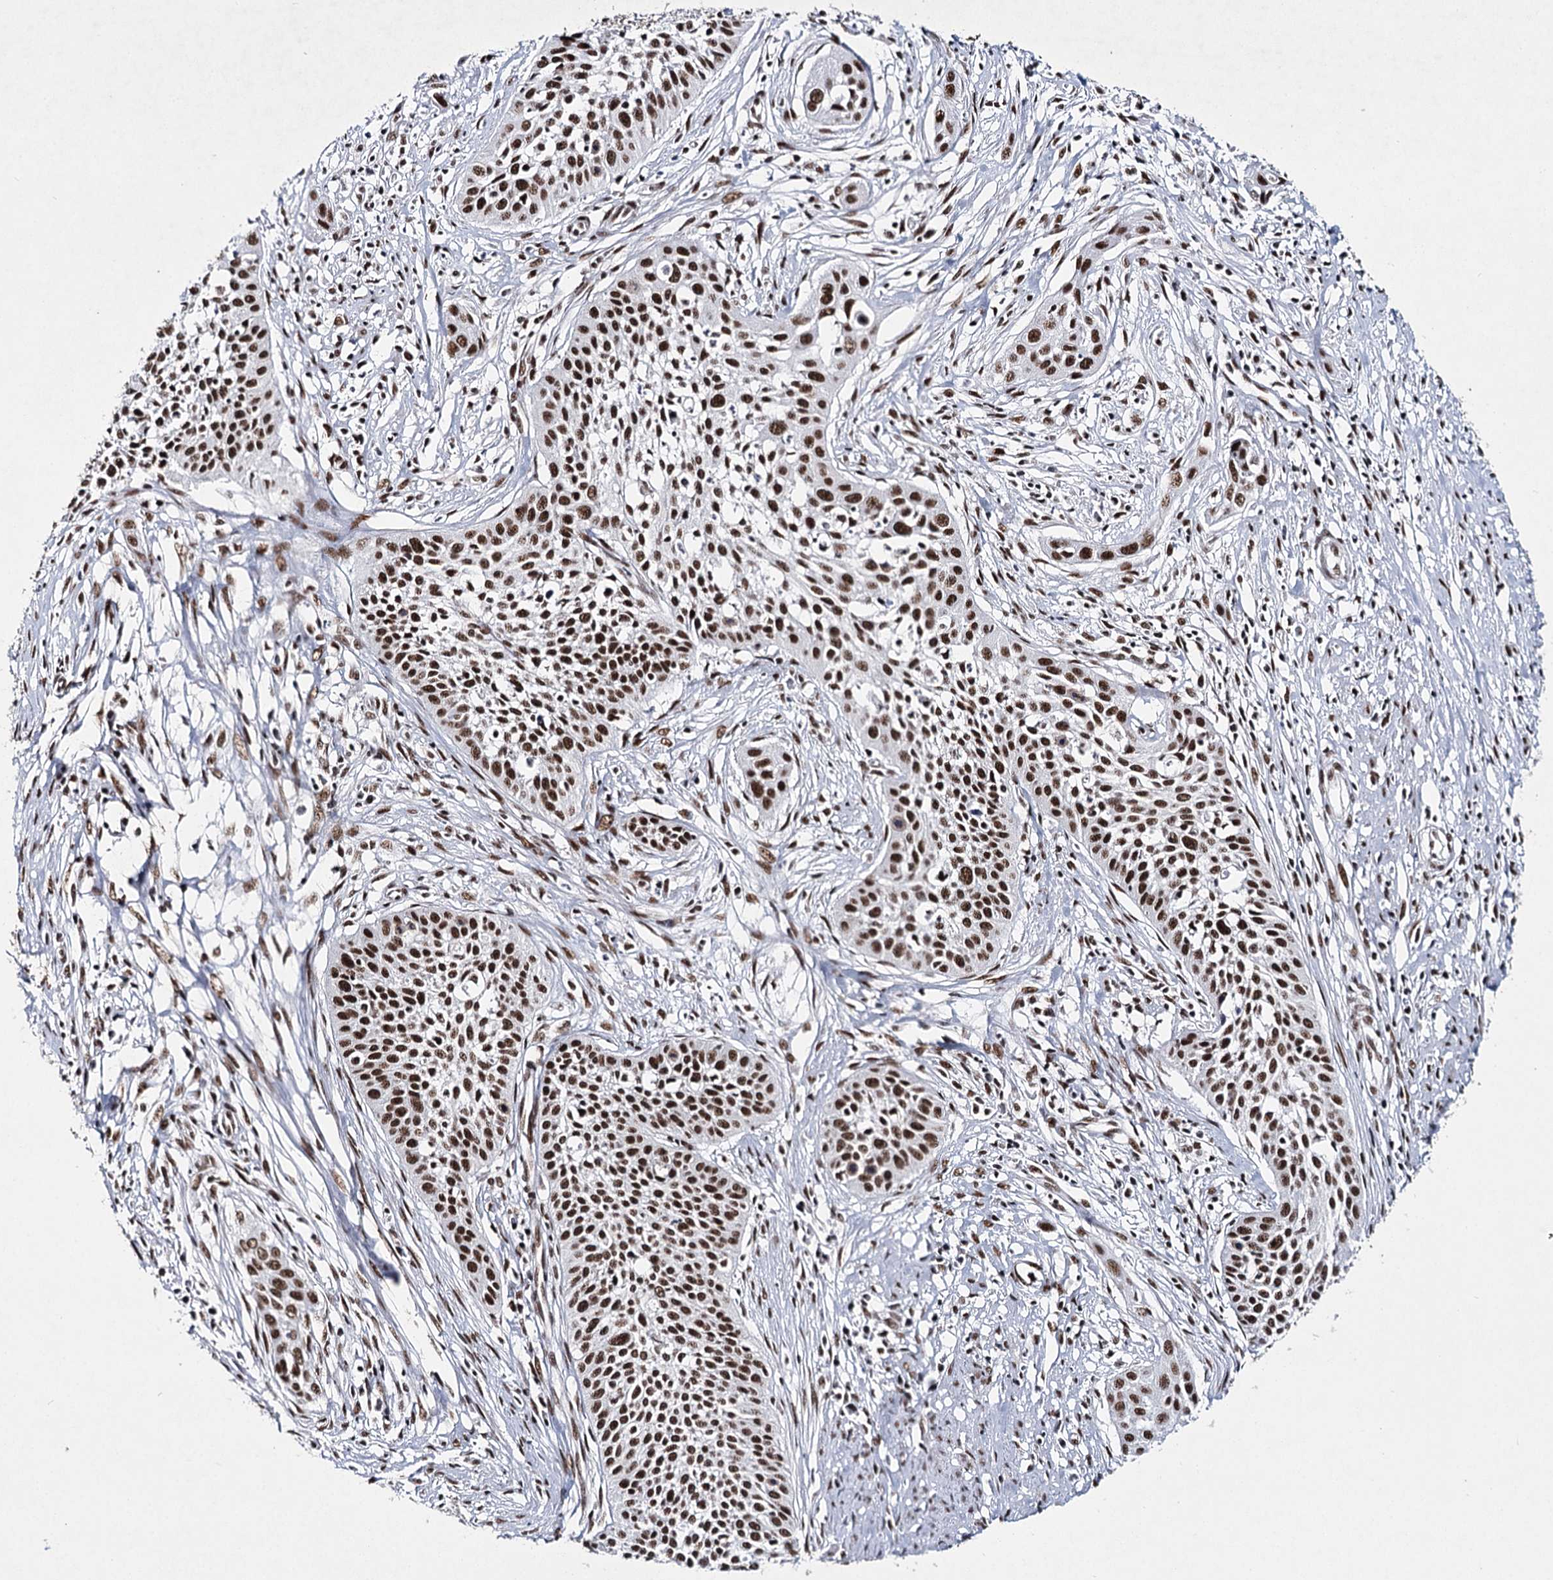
{"staining": {"intensity": "moderate", "quantity": ">75%", "location": "nuclear"}, "tissue": "cervical cancer", "cell_type": "Tumor cells", "image_type": "cancer", "snomed": [{"axis": "morphology", "description": "Squamous cell carcinoma, NOS"}, {"axis": "topography", "description": "Cervix"}], "caption": "Protein staining of squamous cell carcinoma (cervical) tissue reveals moderate nuclear expression in approximately >75% of tumor cells. The staining was performed using DAB (3,3'-diaminobenzidine) to visualize the protein expression in brown, while the nuclei were stained in blue with hematoxylin (Magnification: 20x).", "gene": "SCAF8", "patient": {"sex": "female", "age": 34}}